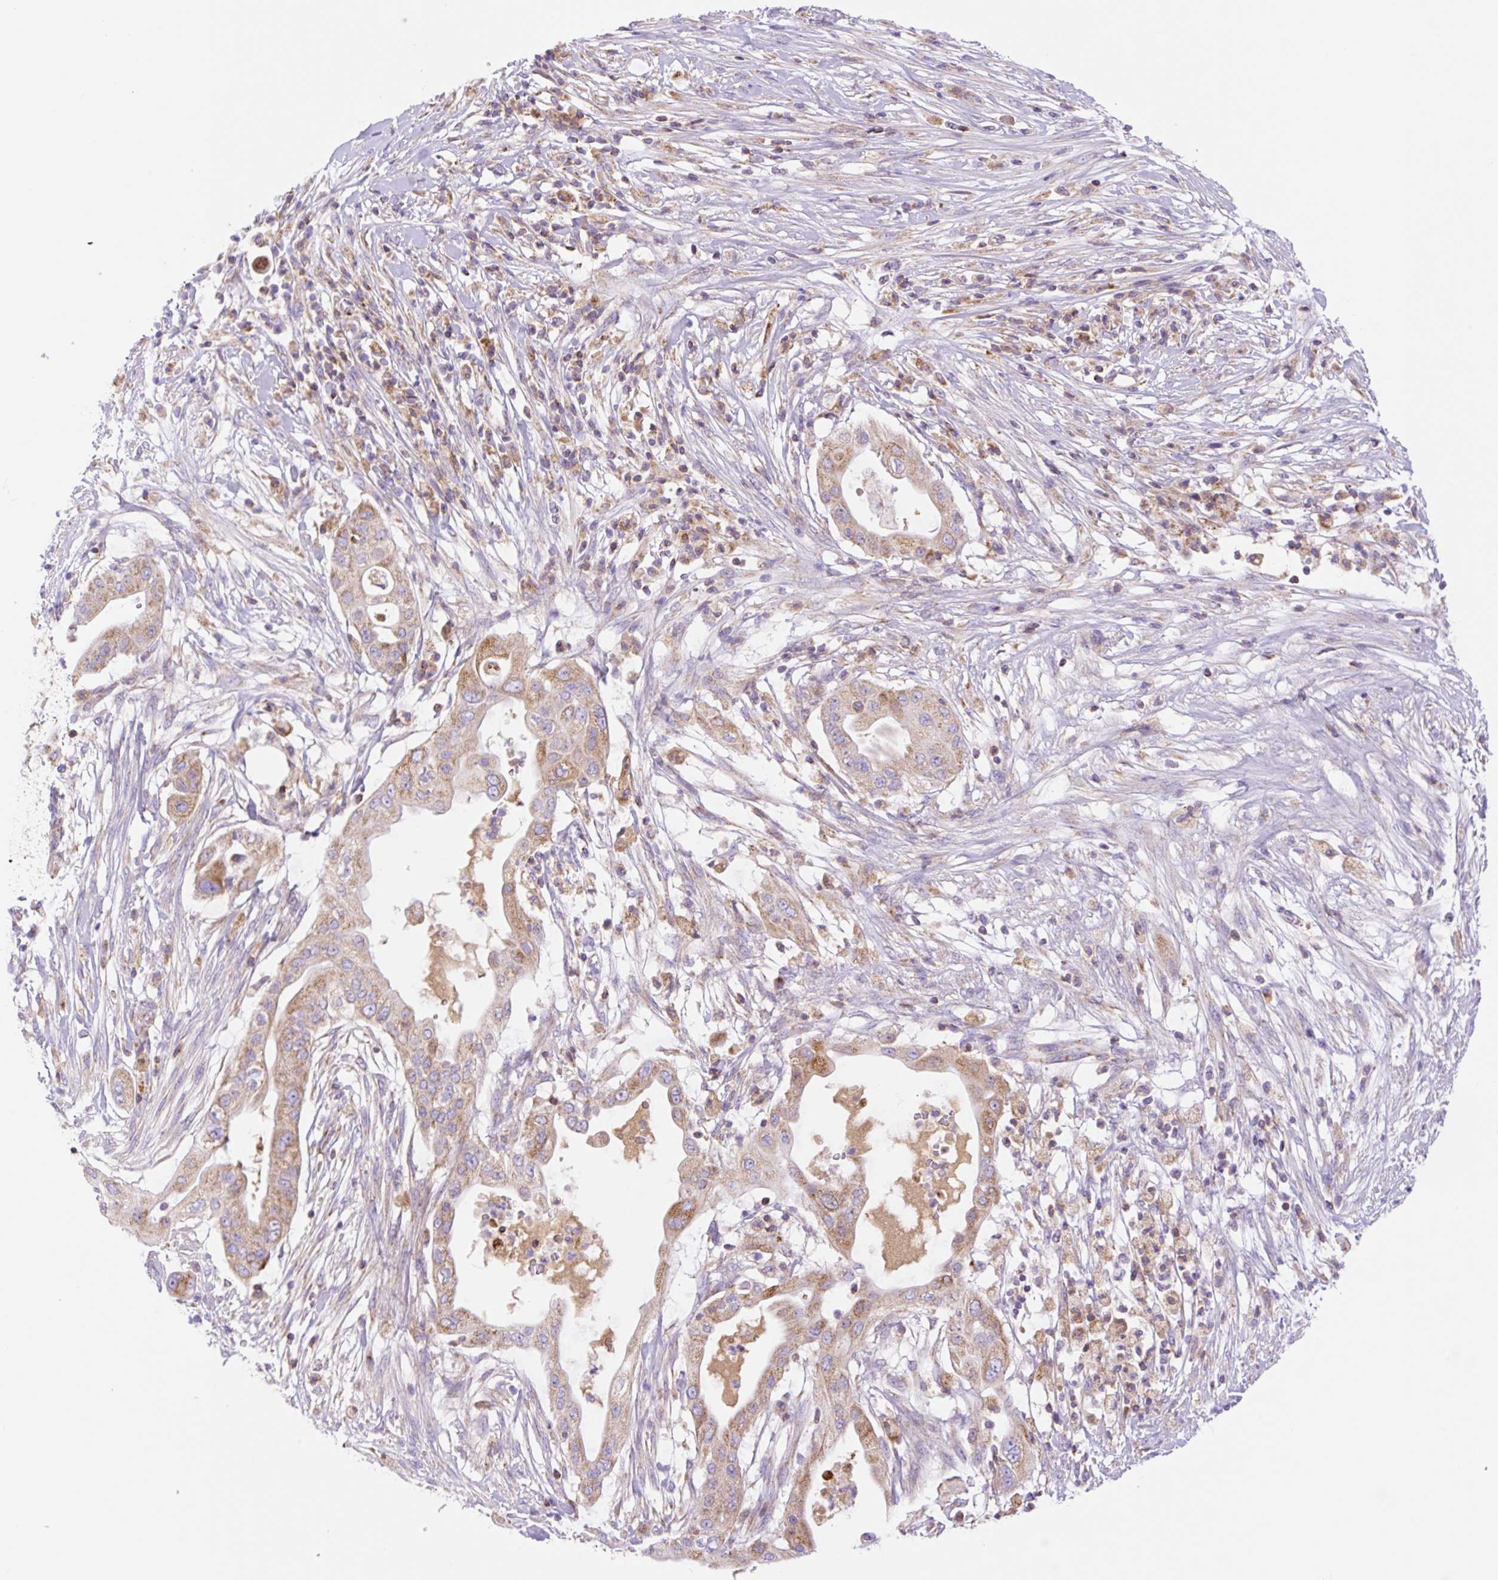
{"staining": {"intensity": "moderate", "quantity": ">75%", "location": "cytoplasmic/membranous"}, "tissue": "pancreatic cancer", "cell_type": "Tumor cells", "image_type": "cancer", "snomed": [{"axis": "morphology", "description": "Adenocarcinoma, NOS"}, {"axis": "topography", "description": "Pancreas"}], "caption": "IHC photomicrograph of pancreatic cancer (adenocarcinoma) stained for a protein (brown), which displays medium levels of moderate cytoplasmic/membranous expression in approximately >75% of tumor cells.", "gene": "ETNK2", "patient": {"sex": "male", "age": 68}}